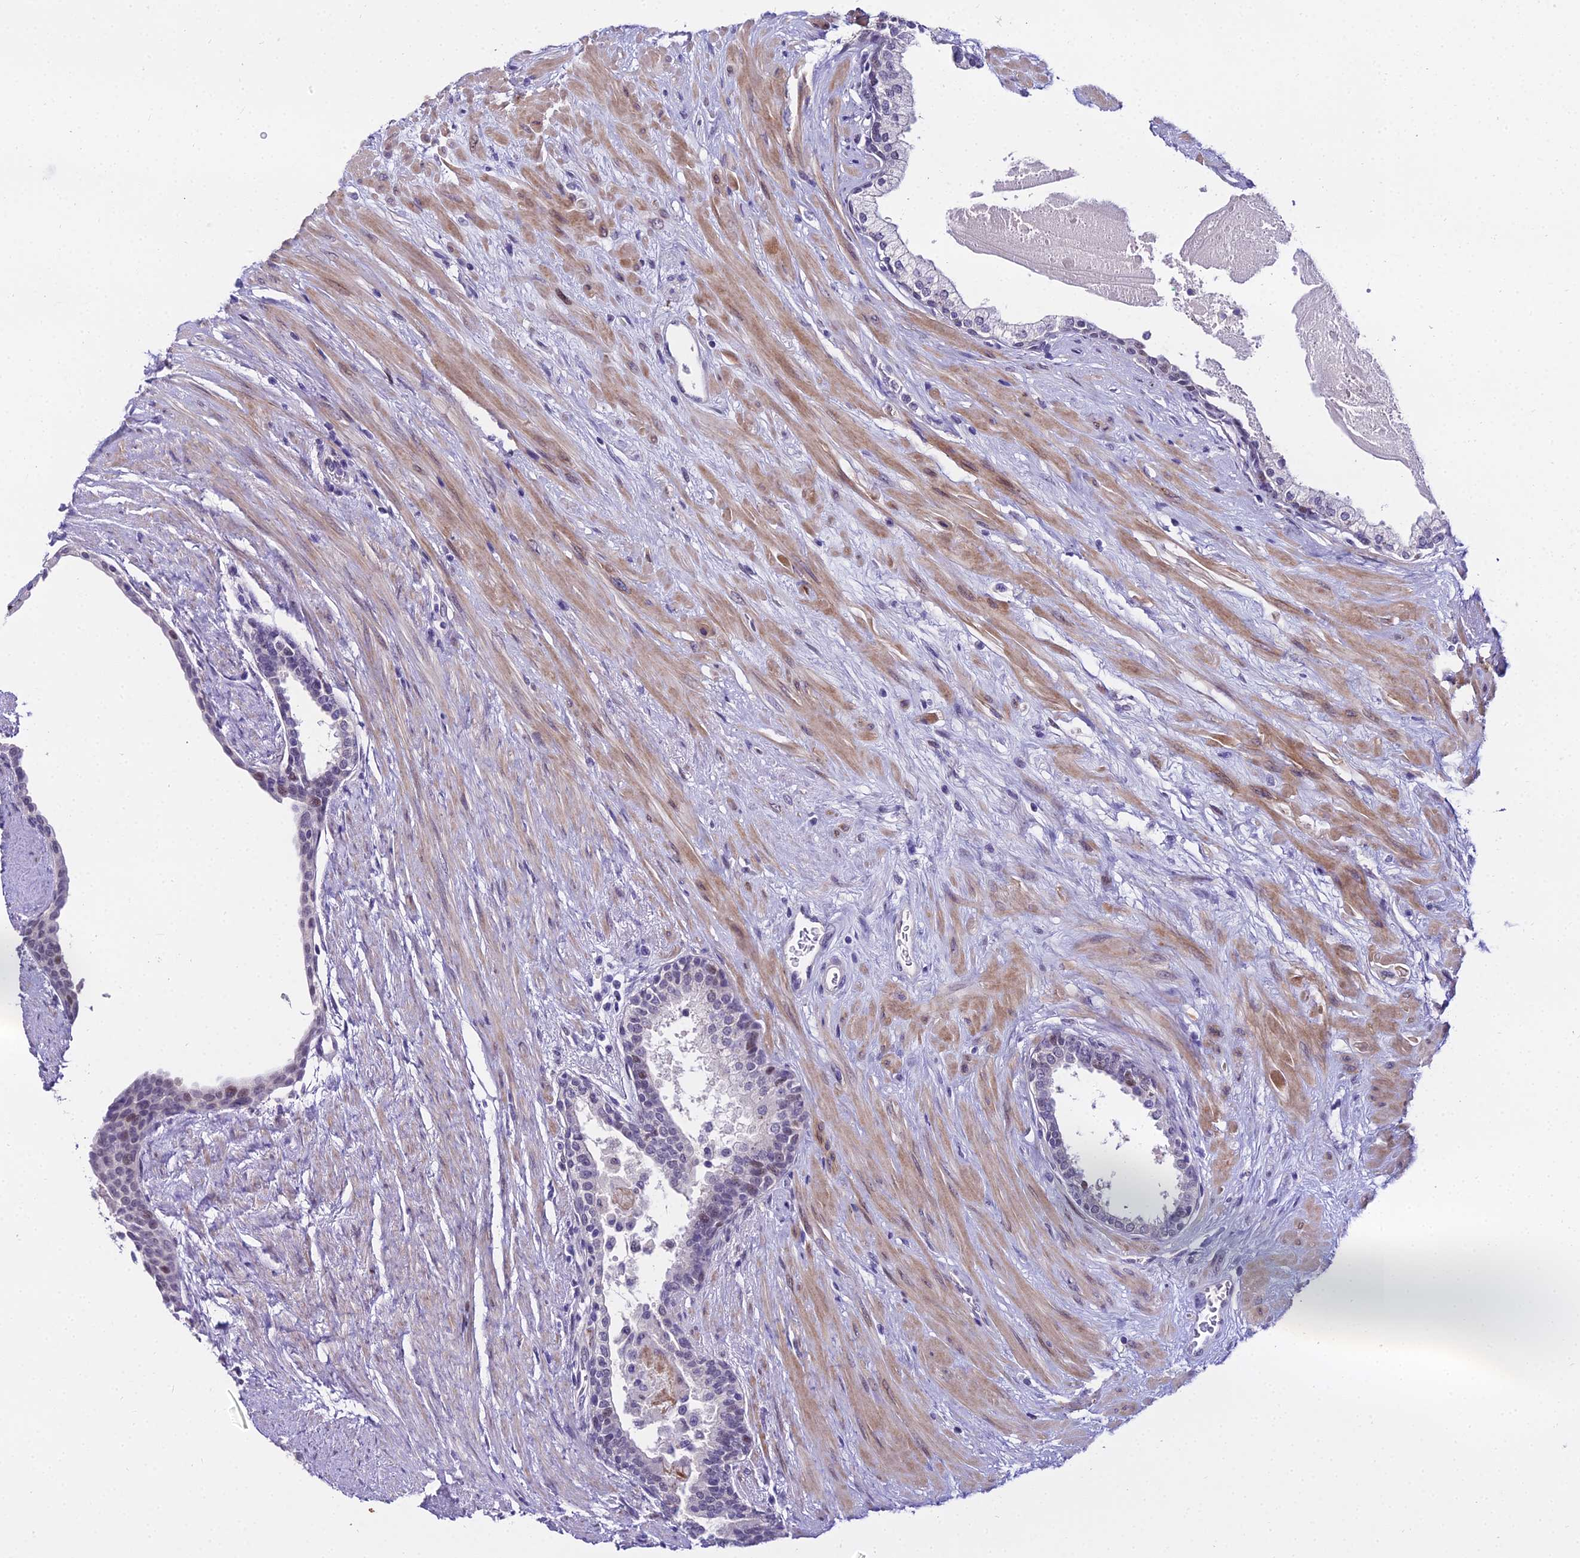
{"staining": {"intensity": "negative", "quantity": "none", "location": "none"}, "tissue": "prostate", "cell_type": "Glandular cells", "image_type": "normal", "snomed": [{"axis": "morphology", "description": "Normal tissue, NOS"}, {"axis": "topography", "description": "Prostate"}], "caption": "Prostate stained for a protein using immunohistochemistry (IHC) reveals no expression glandular cells.", "gene": "TRIML2", "patient": {"sex": "male", "age": 57}}